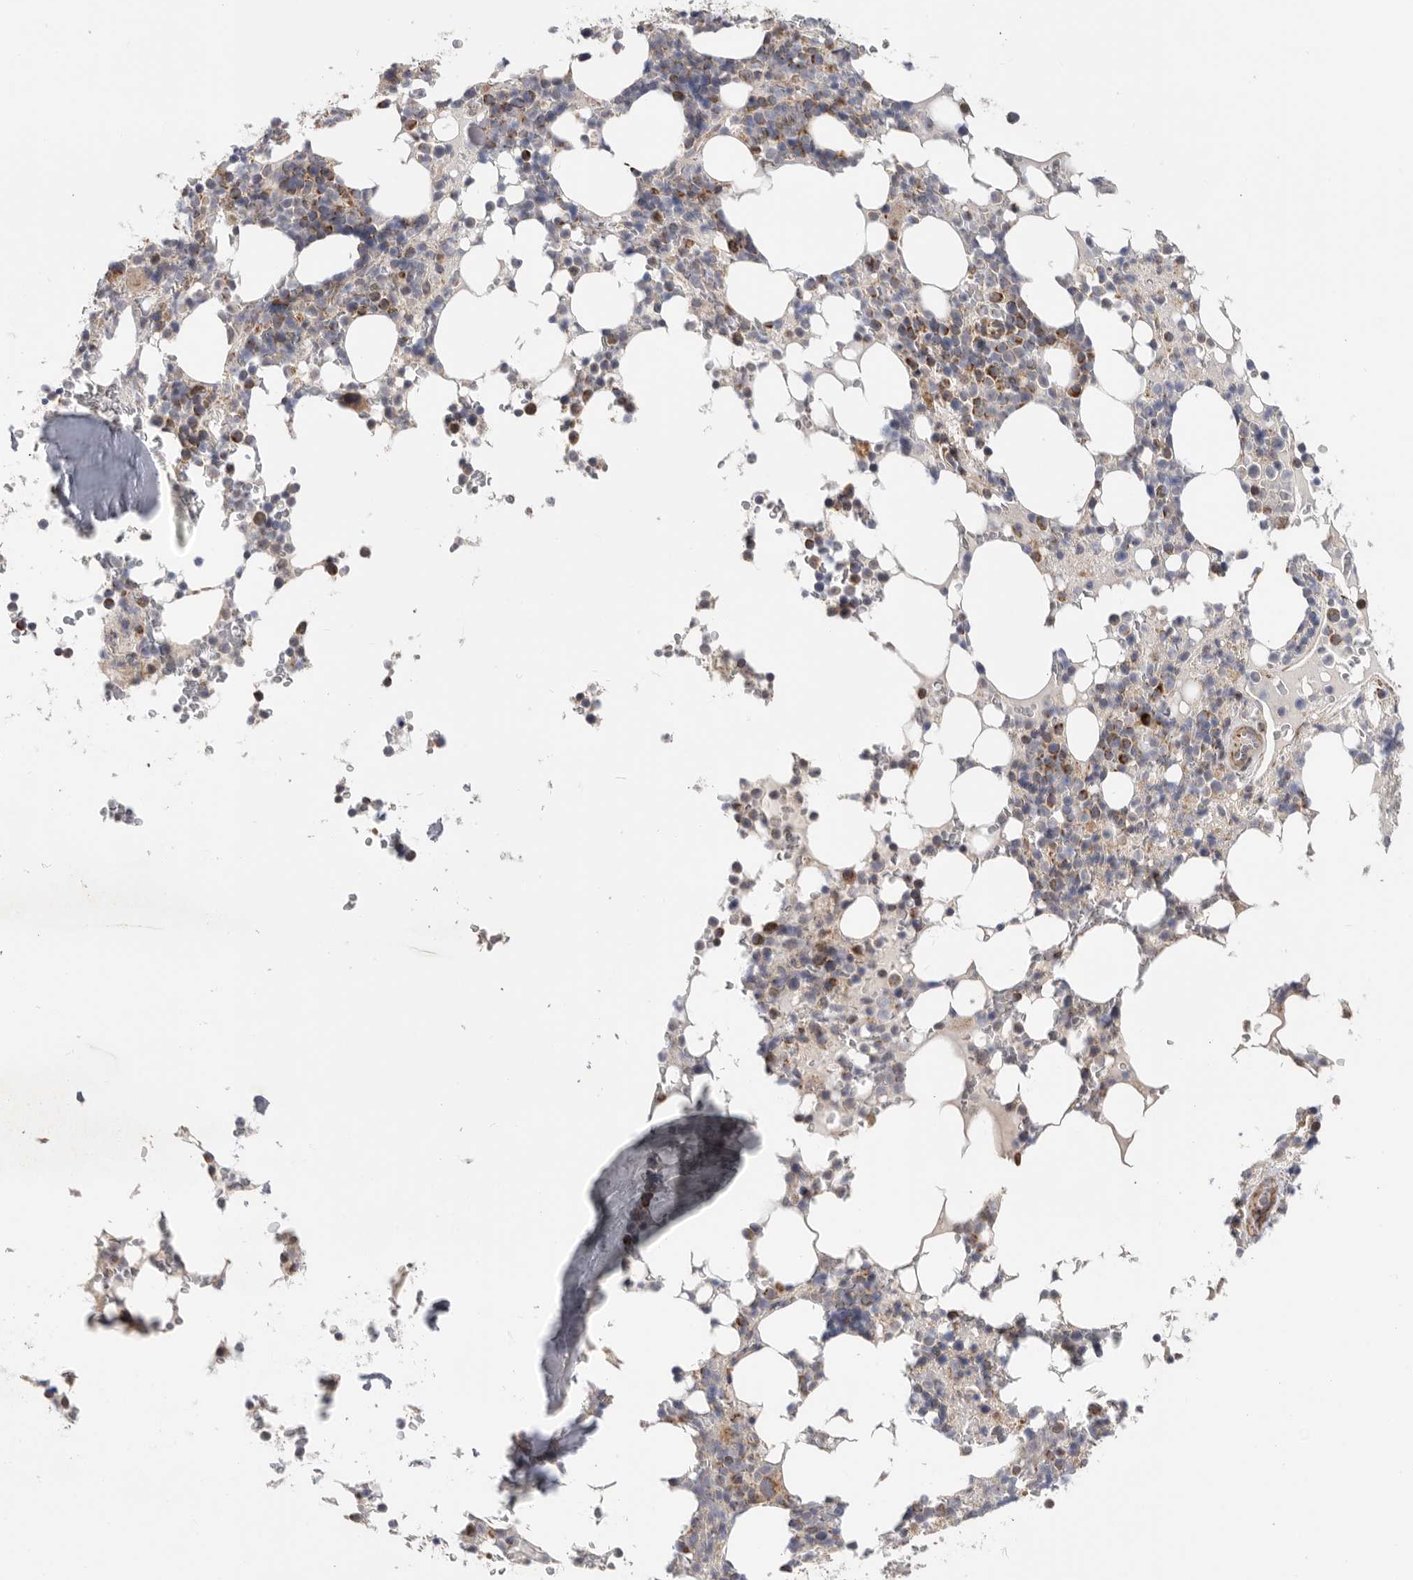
{"staining": {"intensity": "moderate", "quantity": "25%-75%", "location": "cytoplasmic/membranous"}, "tissue": "bone marrow", "cell_type": "Hematopoietic cells", "image_type": "normal", "snomed": [{"axis": "morphology", "description": "Normal tissue, NOS"}, {"axis": "topography", "description": "Bone marrow"}], "caption": "Normal bone marrow was stained to show a protein in brown. There is medium levels of moderate cytoplasmic/membranous staining in approximately 25%-75% of hematopoietic cells.", "gene": "MTFR1L", "patient": {"sex": "male", "age": 58}}